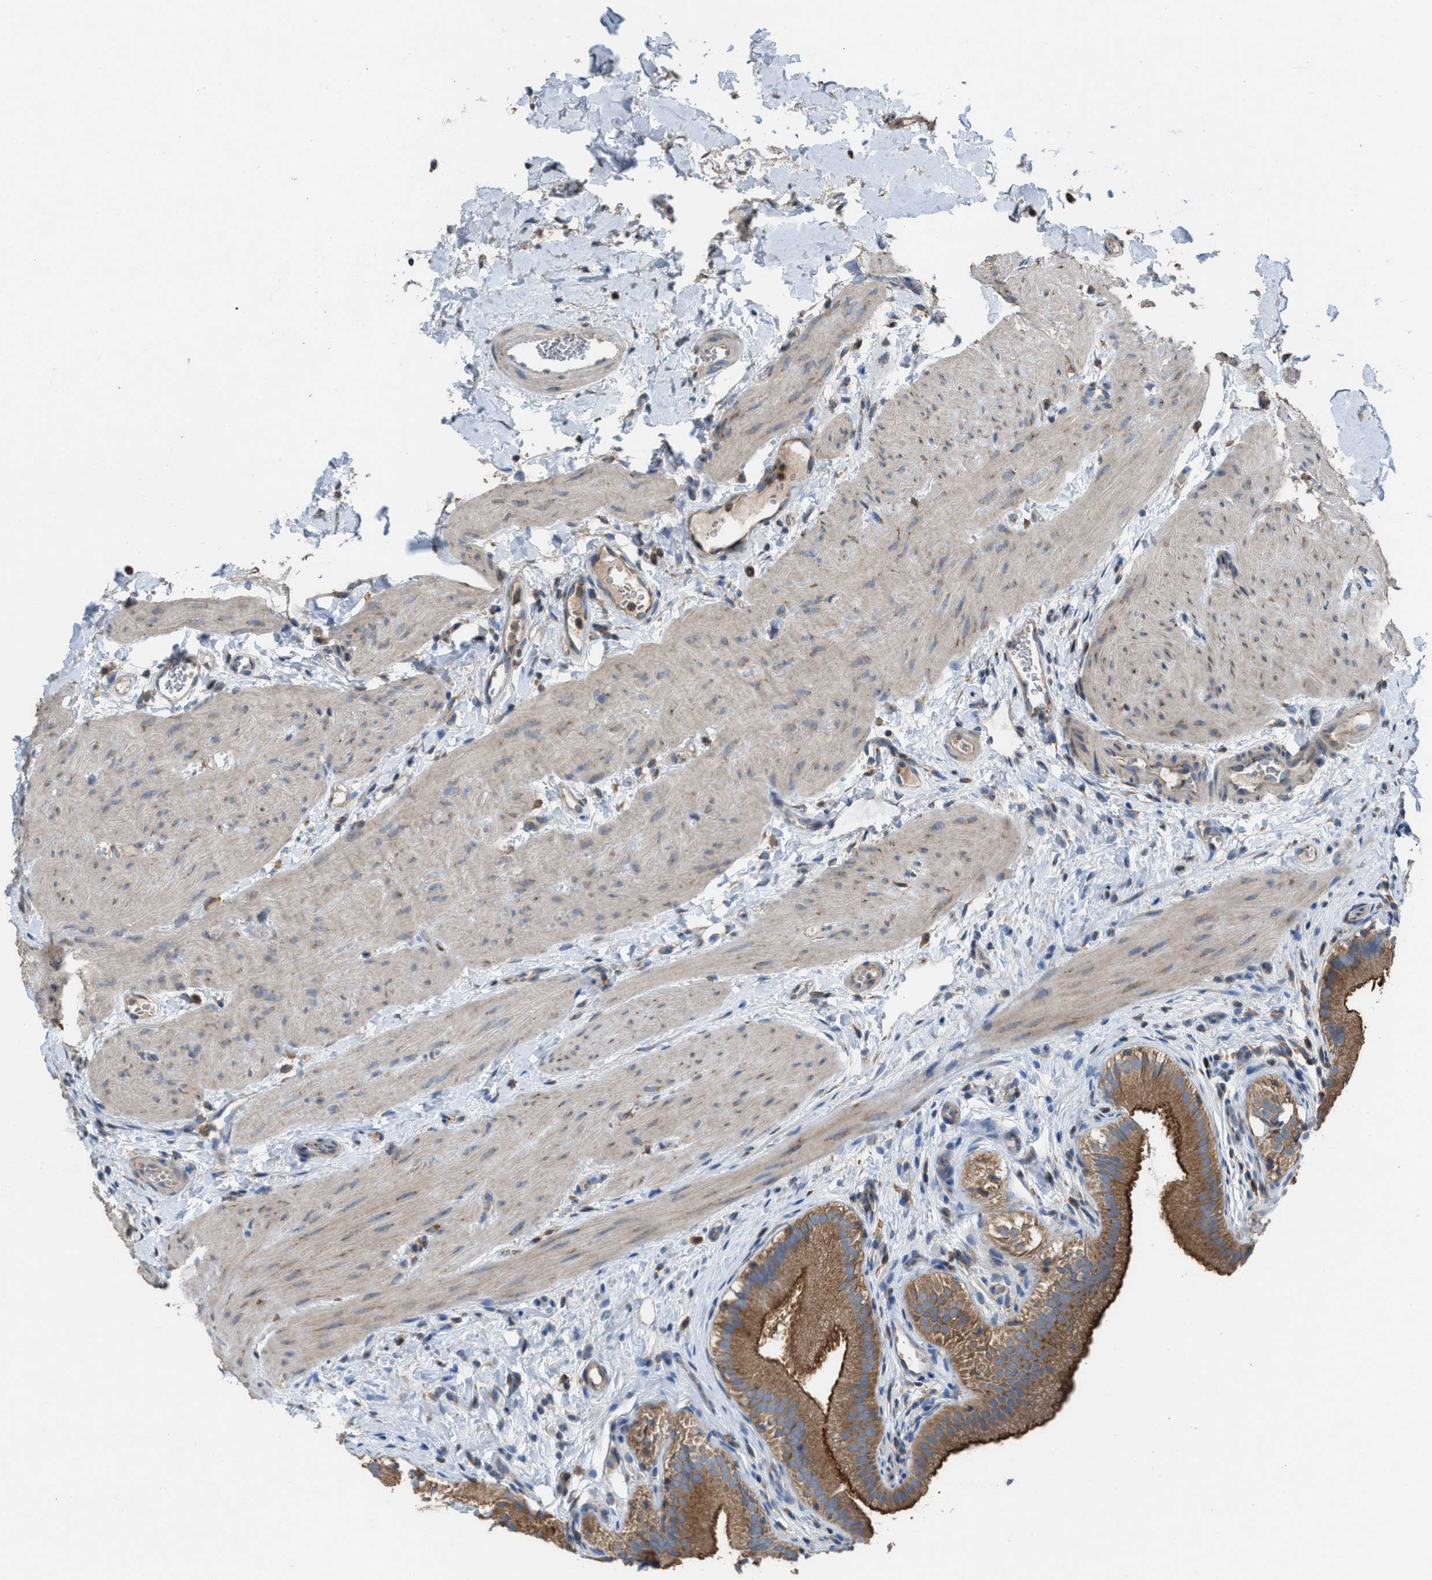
{"staining": {"intensity": "strong", "quantity": ">75%", "location": "cytoplasmic/membranous"}, "tissue": "gallbladder", "cell_type": "Glandular cells", "image_type": "normal", "snomed": [{"axis": "morphology", "description": "Normal tissue, NOS"}, {"axis": "topography", "description": "Gallbladder"}], "caption": "Immunohistochemistry histopathology image of benign gallbladder: human gallbladder stained using immunohistochemistry (IHC) reveals high levels of strong protein expression localized specifically in the cytoplasmic/membranous of glandular cells, appearing as a cytoplasmic/membranous brown color.", "gene": "TPK1", "patient": {"sex": "female", "age": 26}}